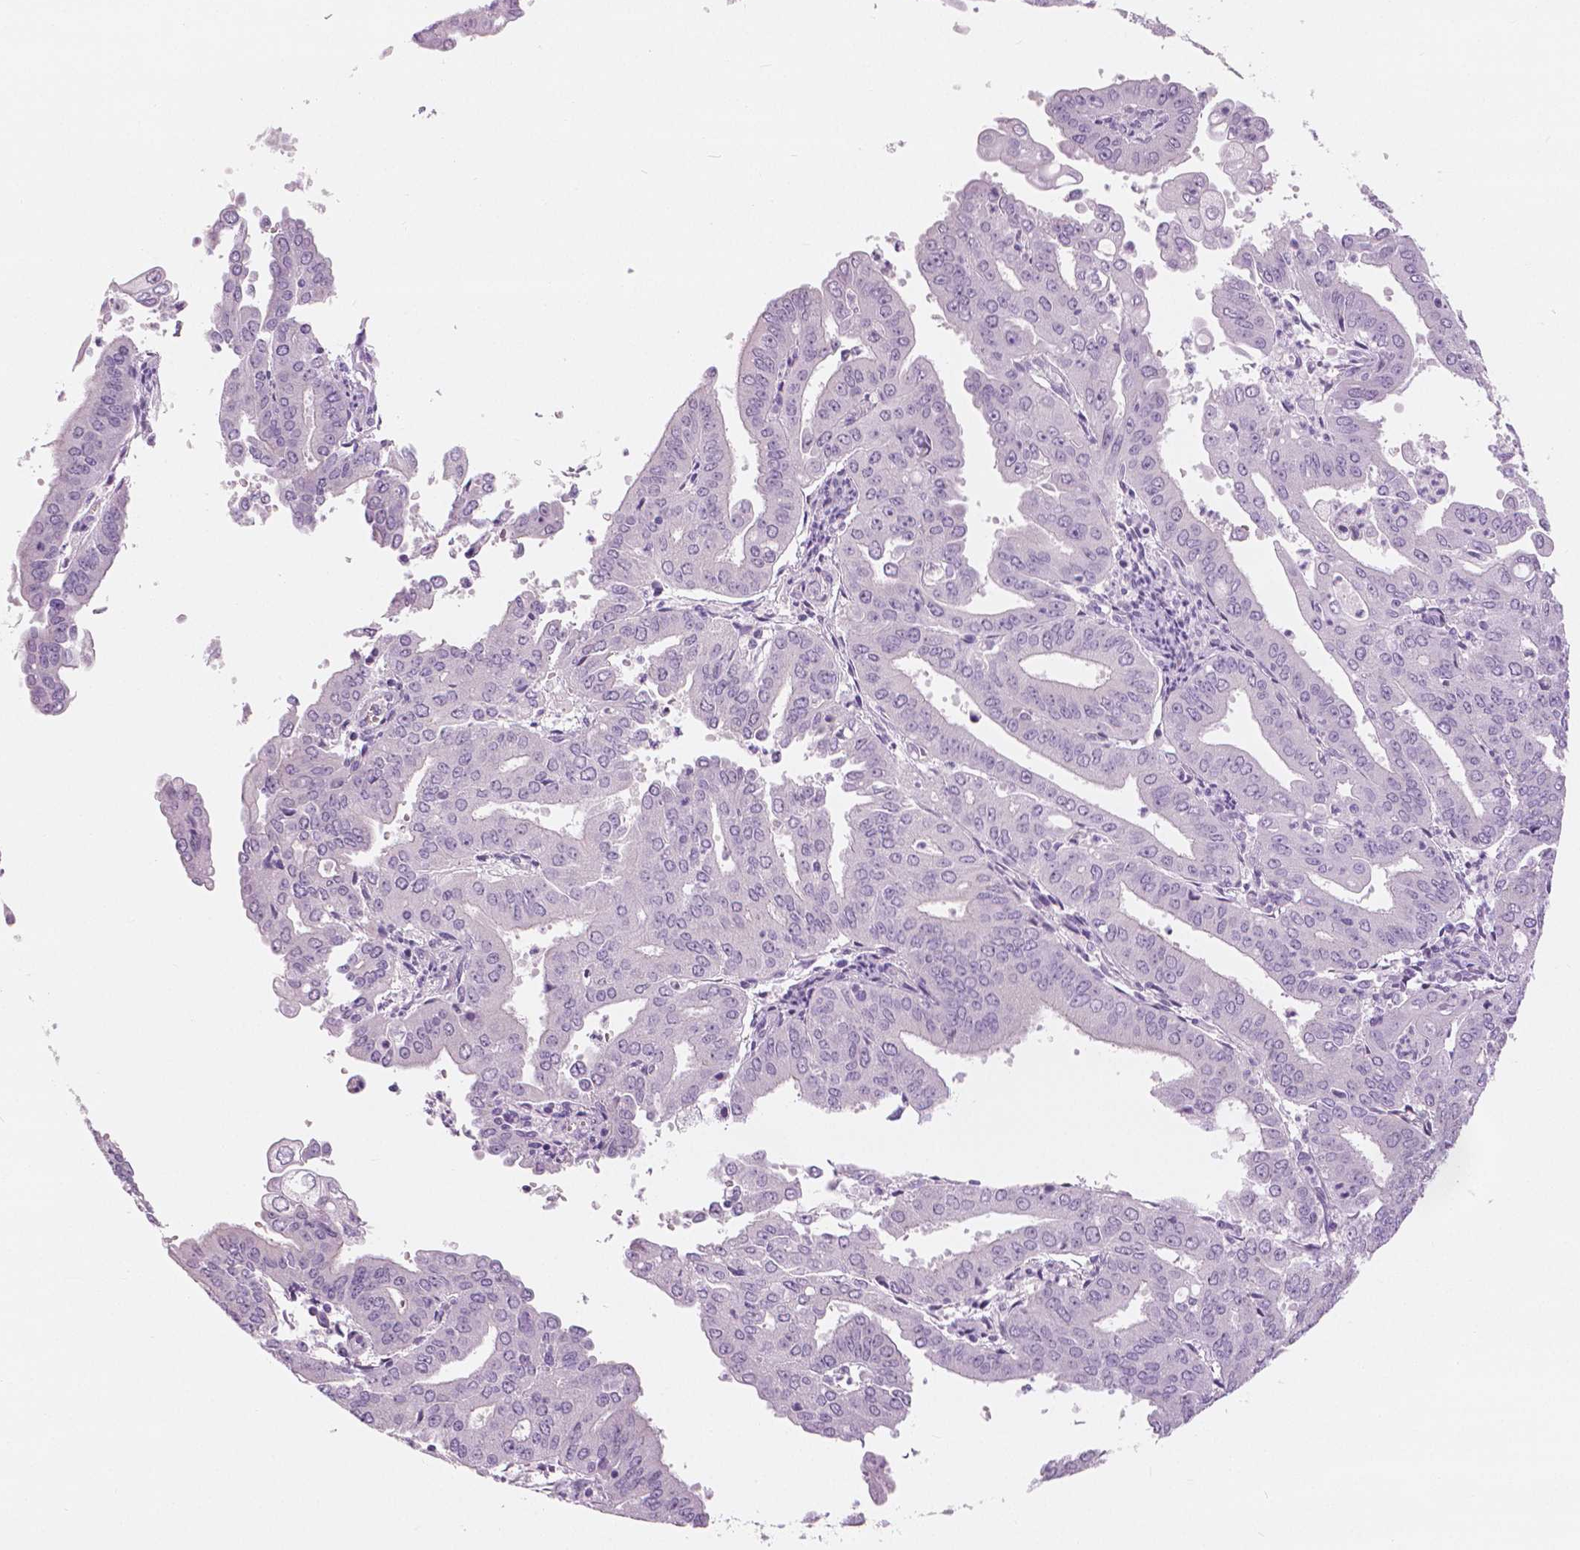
{"staining": {"intensity": "moderate", "quantity": "<25%", "location": "cytoplasmic/membranous"}, "tissue": "cervical cancer", "cell_type": "Tumor cells", "image_type": "cancer", "snomed": [{"axis": "morphology", "description": "Adenocarcinoma, NOS"}, {"axis": "topography", "description": "Cervix"}], "caption": "Immunohistochemistry (DAB) staining of cervical cancer demonstrates moderate cytoplasmic/membranous protein expression in about <25% of tumor cells.", "gene": "SLC24A1", "patient": {"sex": "female", "age": 56}}